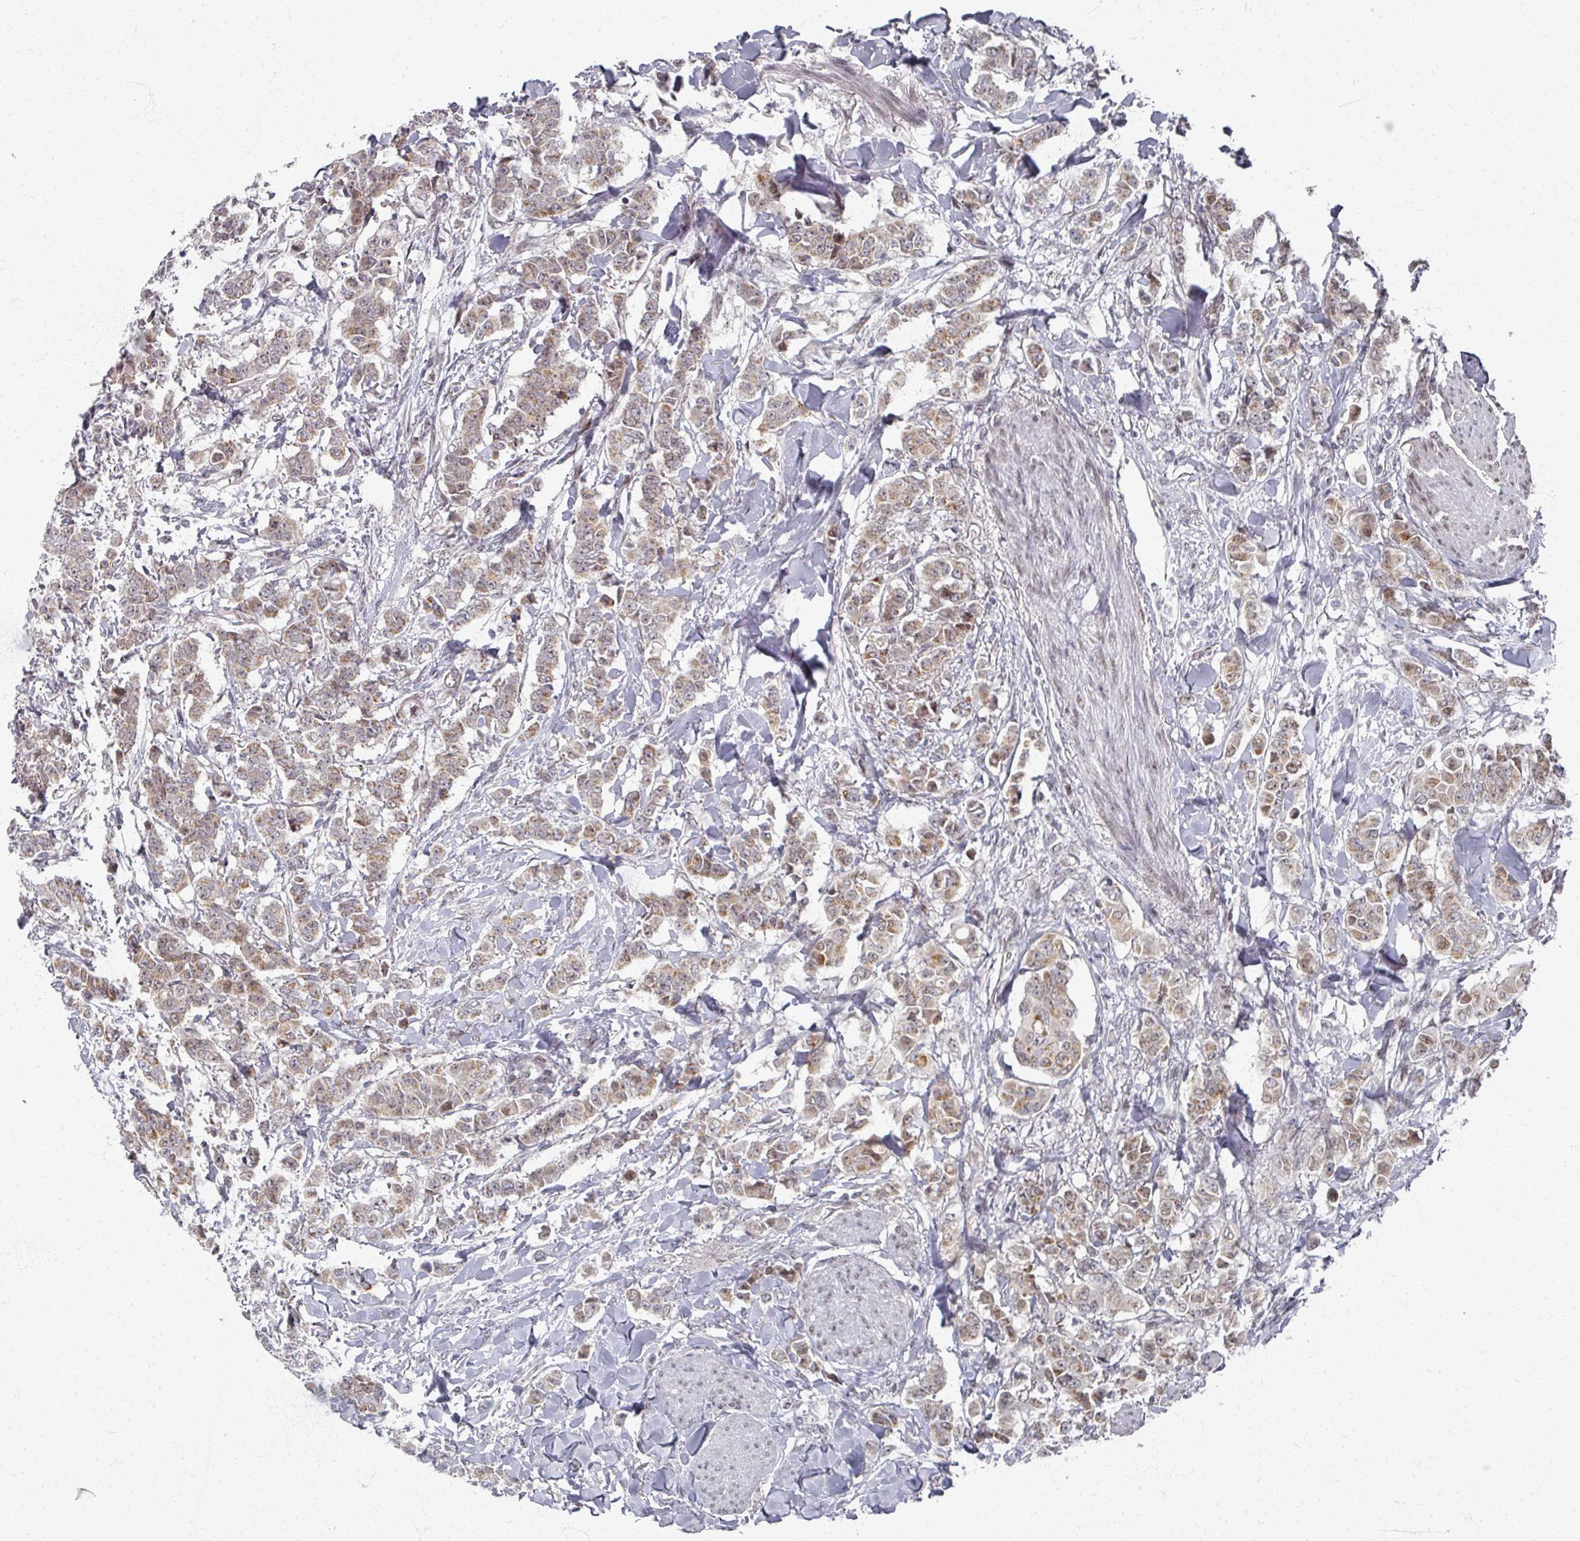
{"staining": {"intensity": "moderate", "quantity": ">75%", "location": "cytoplasmic/membranous,nuclear"}, "tissue": "breast cancer", "cell_type": "Tumor cells", "image_type": "cancer", "snomed": [{"axis": "morphology", "description": "Duct carcinoma"}, {"axis": "topography", "description": "Breast"}], "caption": "DAB (3,3'-diaminobenzidine) immunohistochemical staining of human breast cancer demonstrates moderate cytoplasmic/membranous and nuclear protein positivity in approximately >75% of tumor cells.", "gene": "PSKH1", "patient": {"sex": "female", "age": 40}}